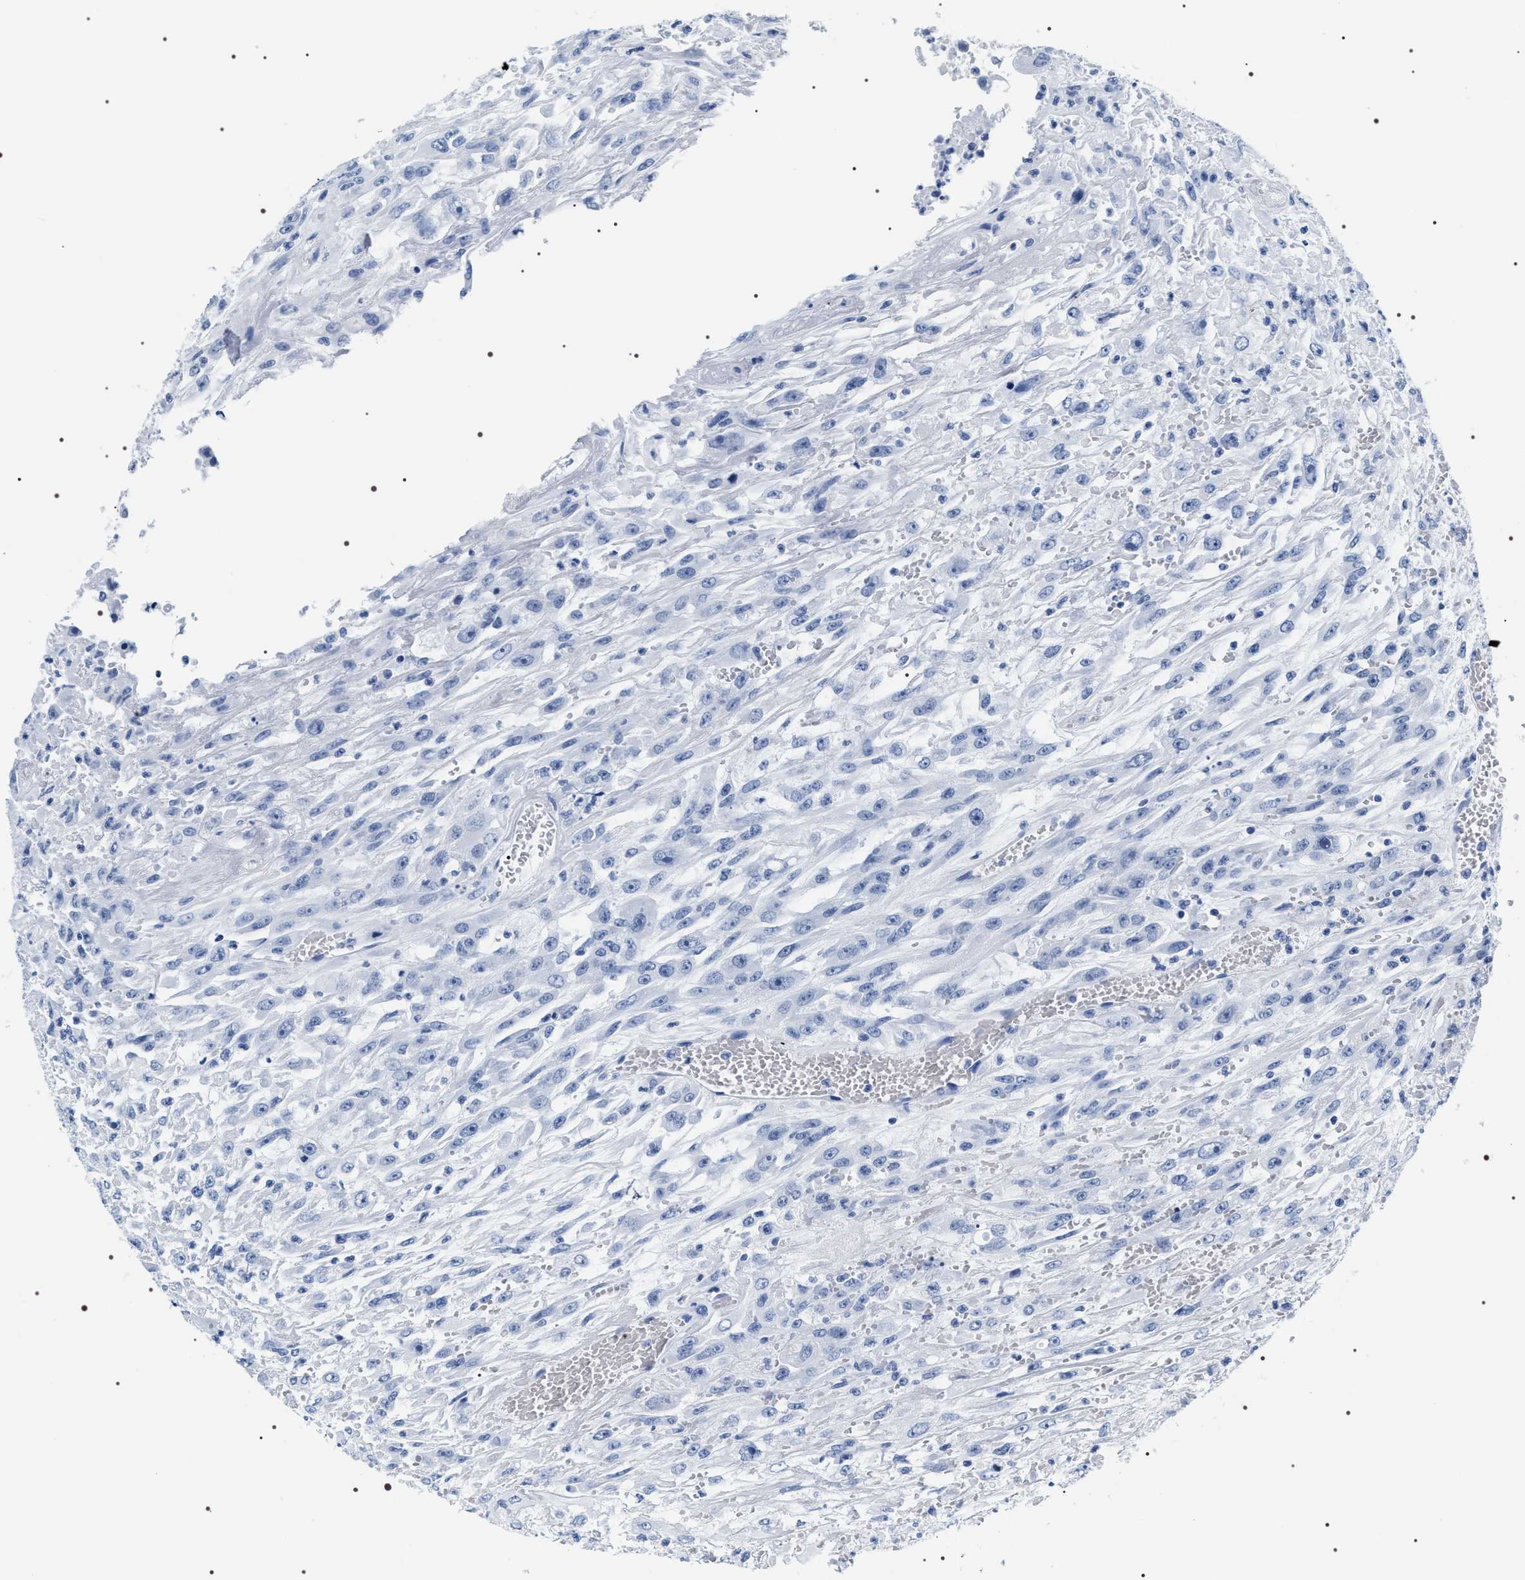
{"staining": {"intensity": "negative", "quantity": "none", "location": "none"}, "tissue": "urothelial cancer", "cell_type": "Tumor cells", "image_type": "cancer", "snomed": [{"axis": "morphology", "description": "Urothelial carcinoma, High grade"}, {"axis": "topography", "description": "Urinary bladder"}], "caption": "Tumor cells show no significant protein expression in urothelial cancer.", "gene": "ADH4", "patient": {"sex": "male", "age": 46}}